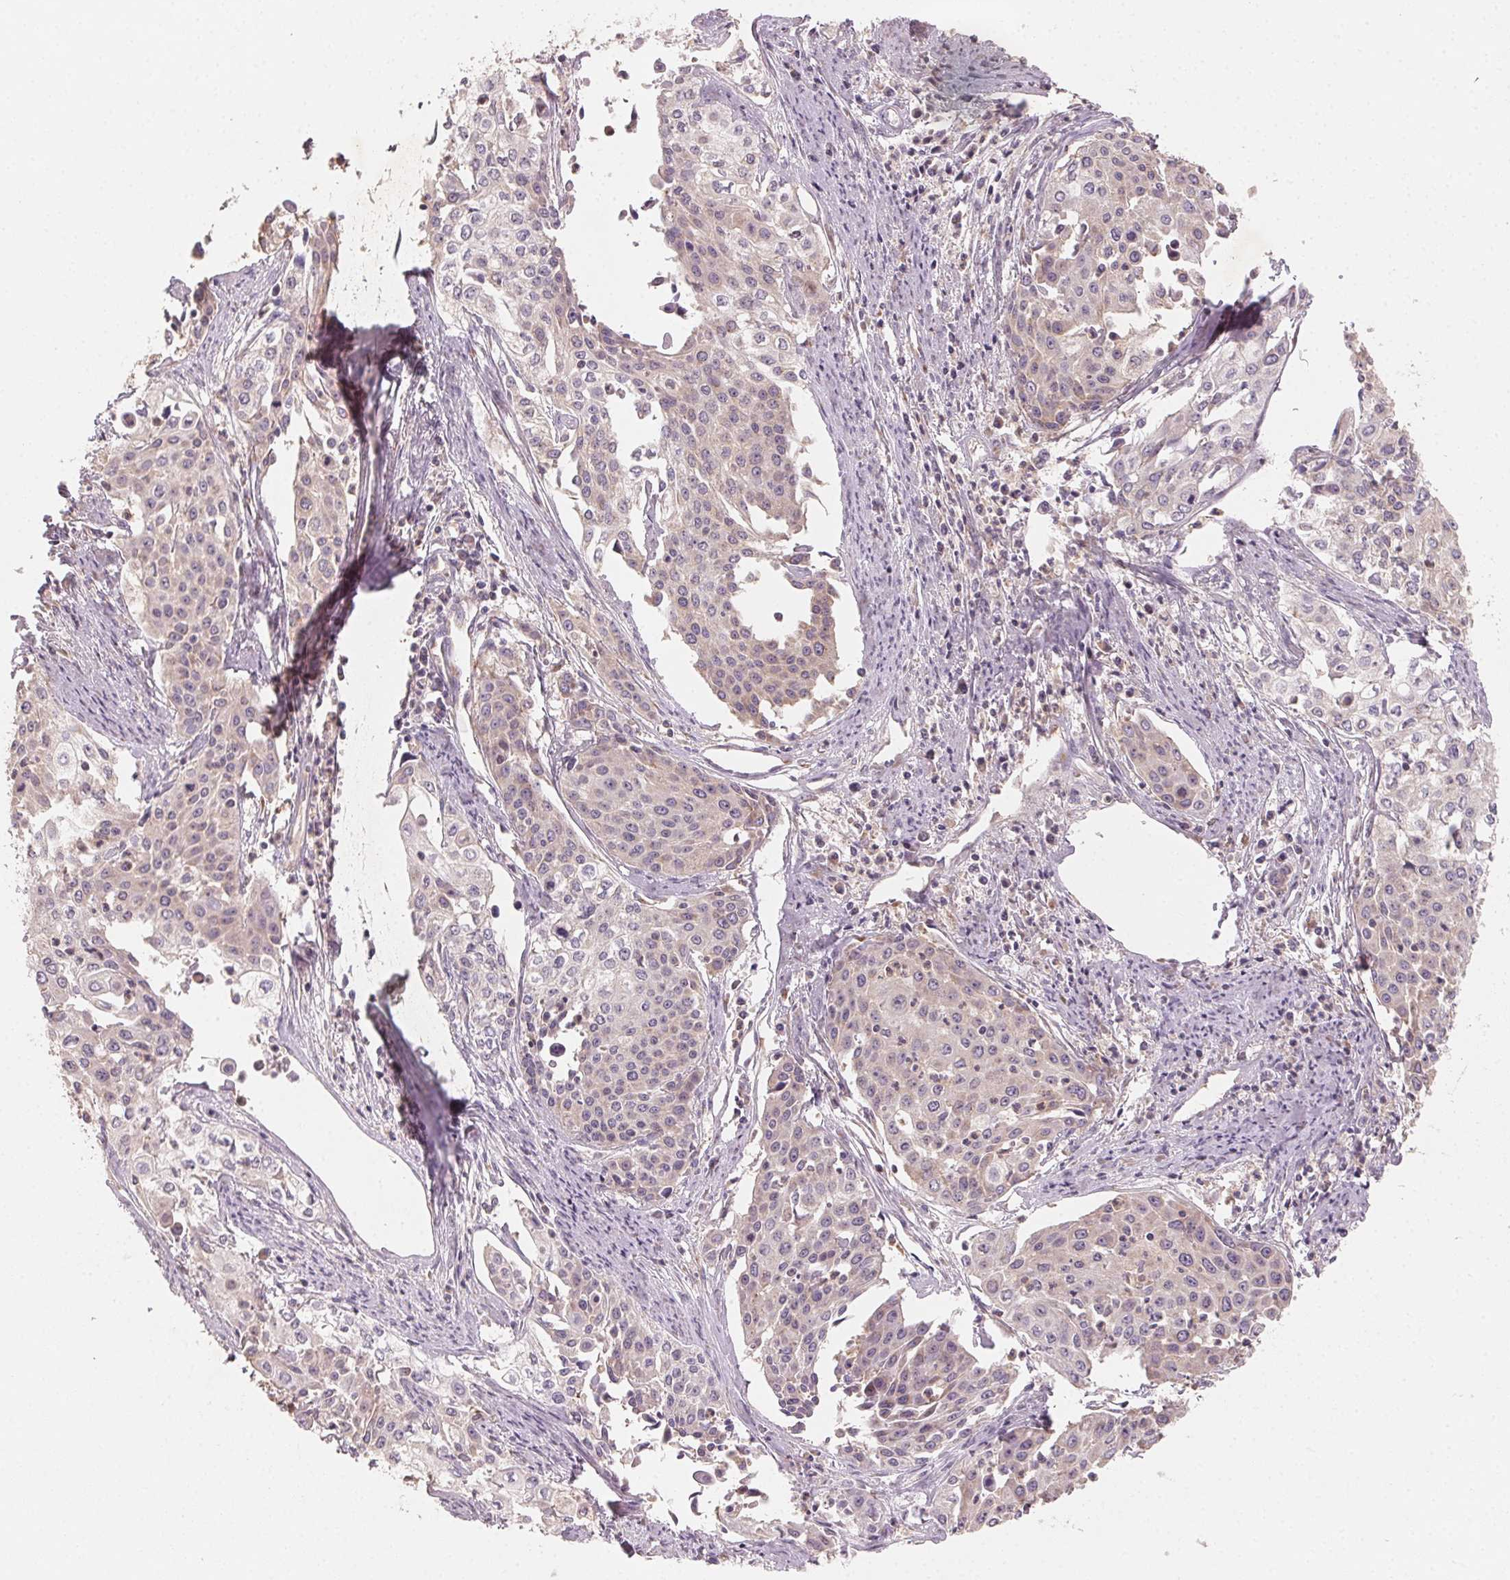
{"staining": {"intensity": "weak", "quantity": "<25%", "location": "cytoplasmic/membranous"}, "tissue": "cervical cancer", "cell_type": "Tumor cells", "image_type": "cancer", "snomed": [{"axis": "morphology", "description": "Squamous cell carcinoma, NOS"}, {"axis": "topography", "description": "Cervix"}], "caption": "This is a histopathology image of IHC staining of cervical cancer, which shows no expression in tumor cells. (DAB immunohistochemistry (IHC), high magnification).", "gene": "AP1S1", "patient": {"sex": "female", "age": 39}}